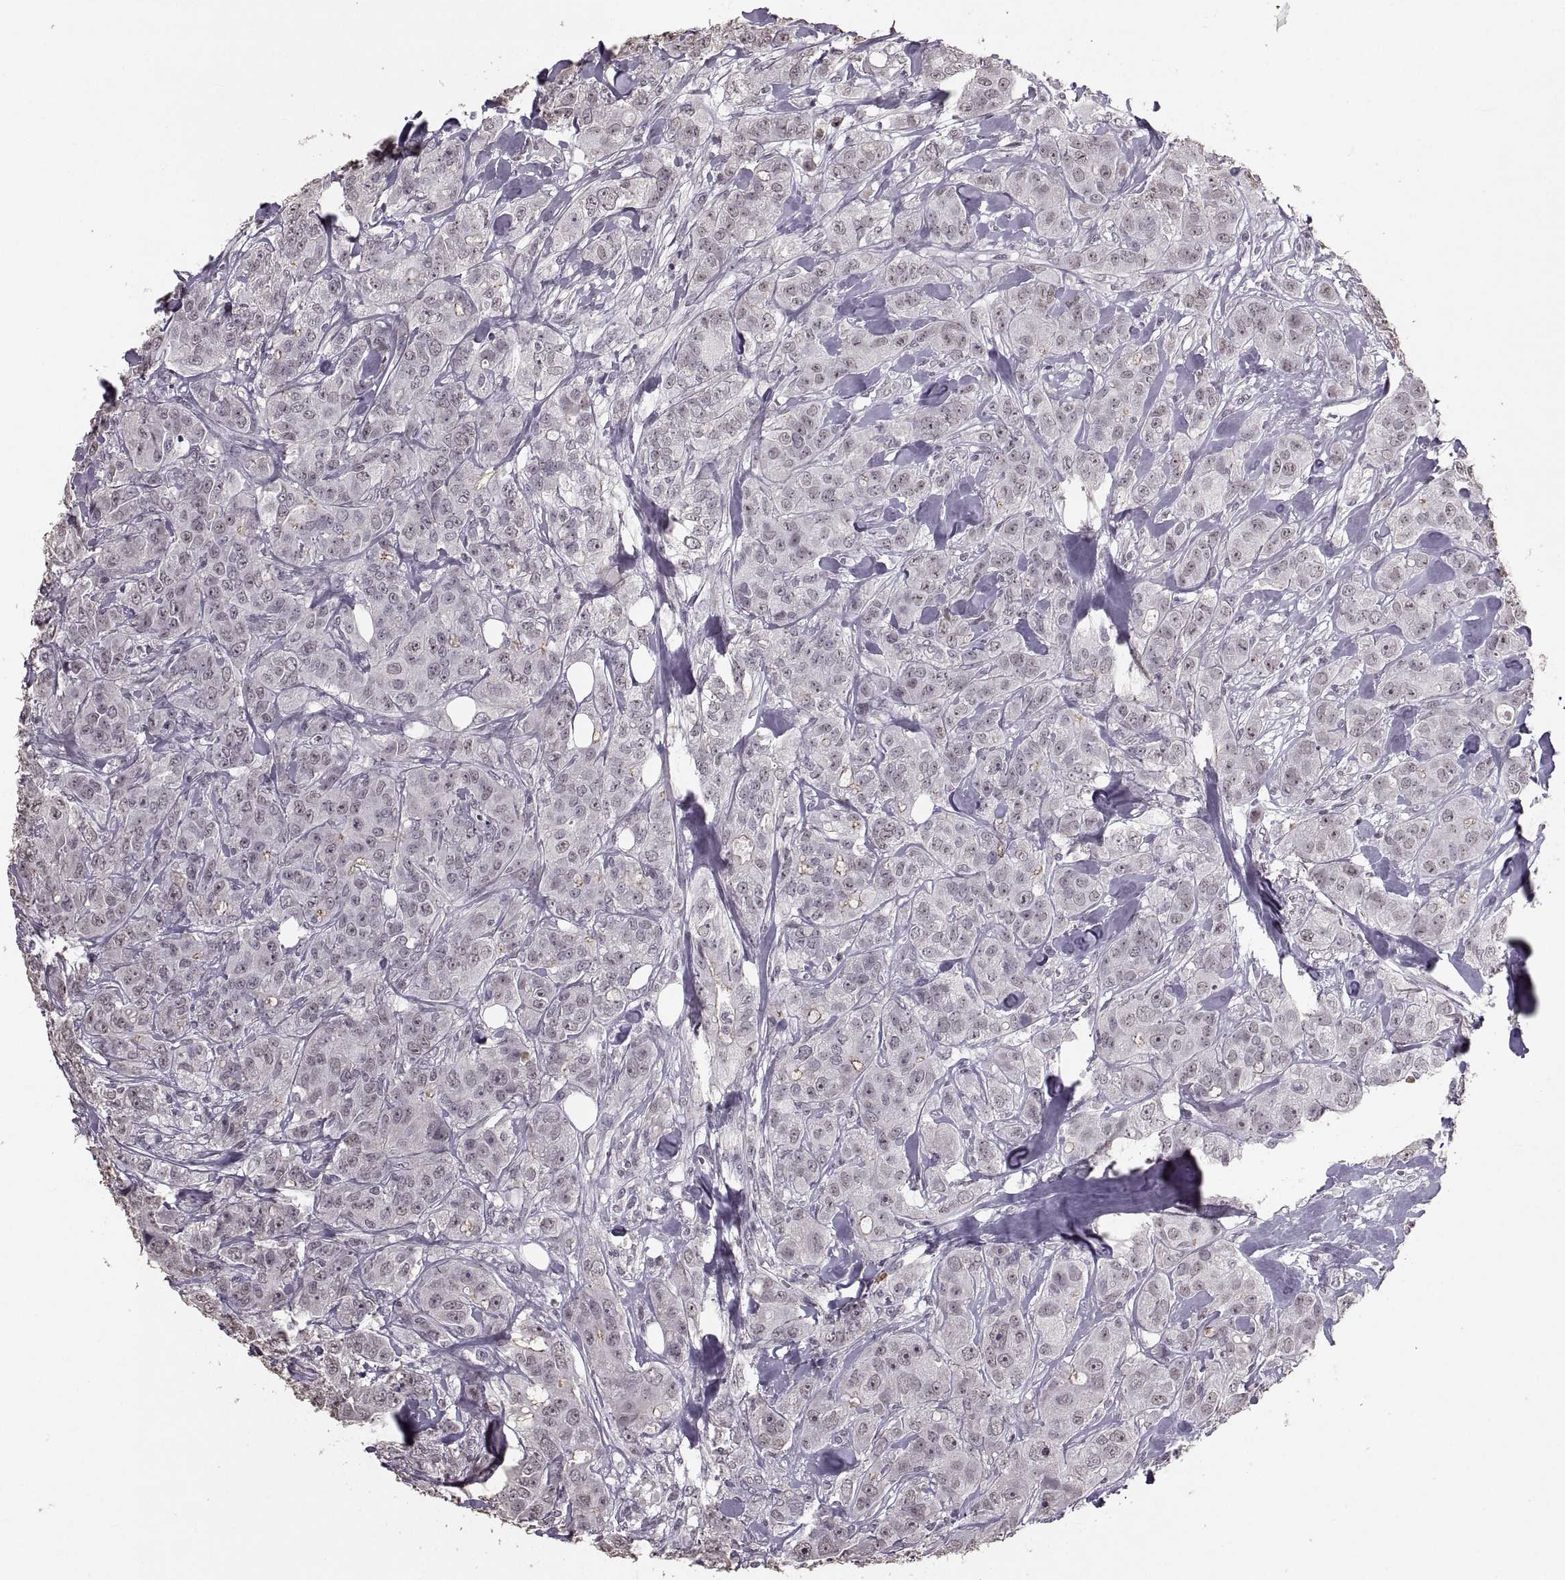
{"staining": {"intensity": "negative", "quantity": "none", "location": "none"}, "tissue": "breast cancer", "cell_type": "Tumor cells", "image_type": "cancer", "snomed": [{"axis": "morphology", "description": "Duct carcinoma"}, {"axis": "topography", "description": "Breast"}], "caption": "This is an IHC photomicrograph of breast cancer (invasive ductal carcinoma). There is no expression in tumor cells.", "gene": "PALS1", "patient": {"sex": "female", "age": 43}}